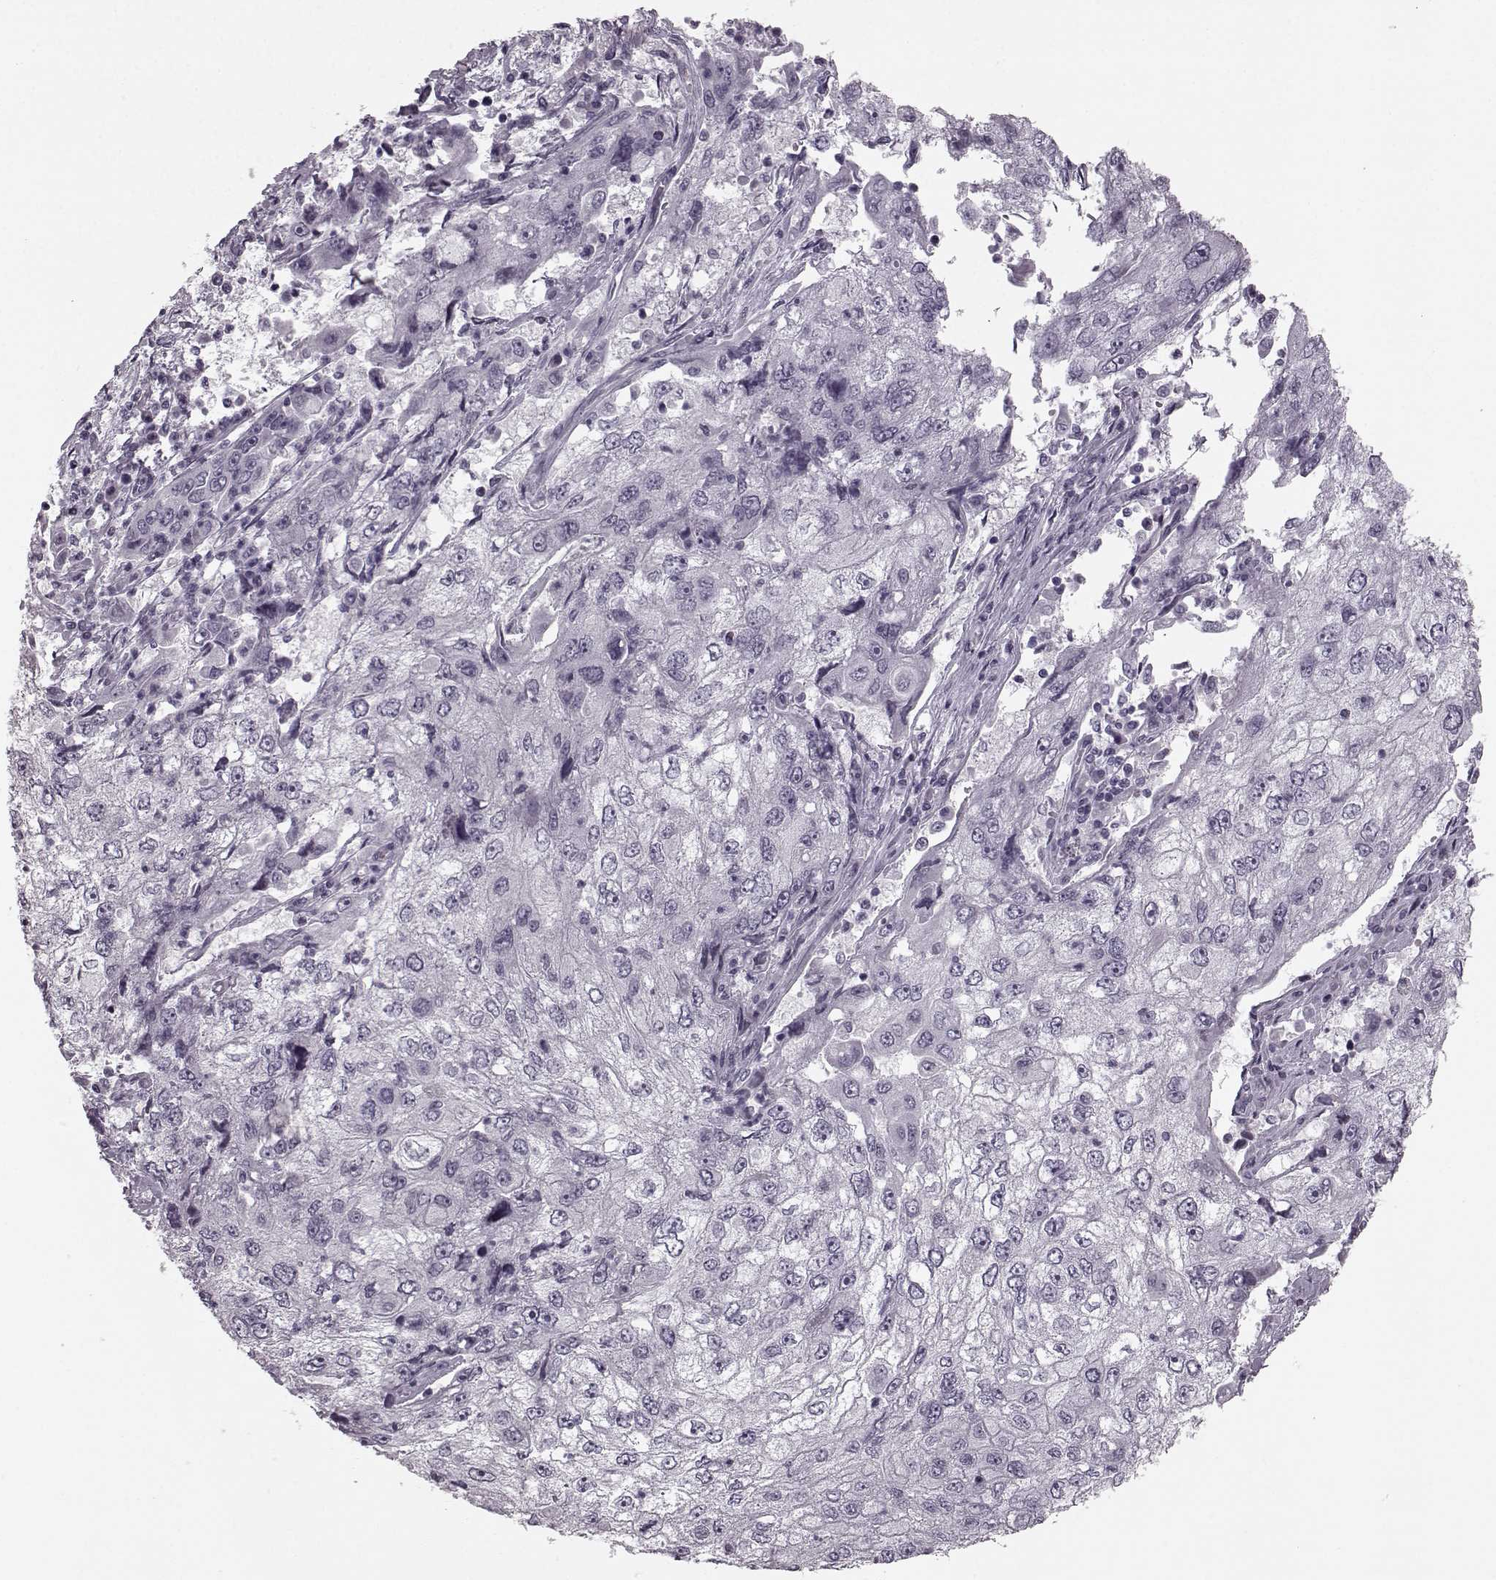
{"staining": {"intensity": "negative", "quantity": "none", "location": "none"}, "tissue": "cervical cancer", "cell_type": "Tumor cells", "image_type": "cancer", "snomed": [{"axis": "morphology", "description": "Squamous cell carcinoma, NOS"}, {"axis": "topography", "description": "Cervix"}], "caption": "The histopathology image exhibits no significant staining in tumor cells of cervical cancer (squamous cell carcinoma). Nuclei are stained in blue.", "gene": "SEMG2", "patient": {"sex": "female", "age": 36}}